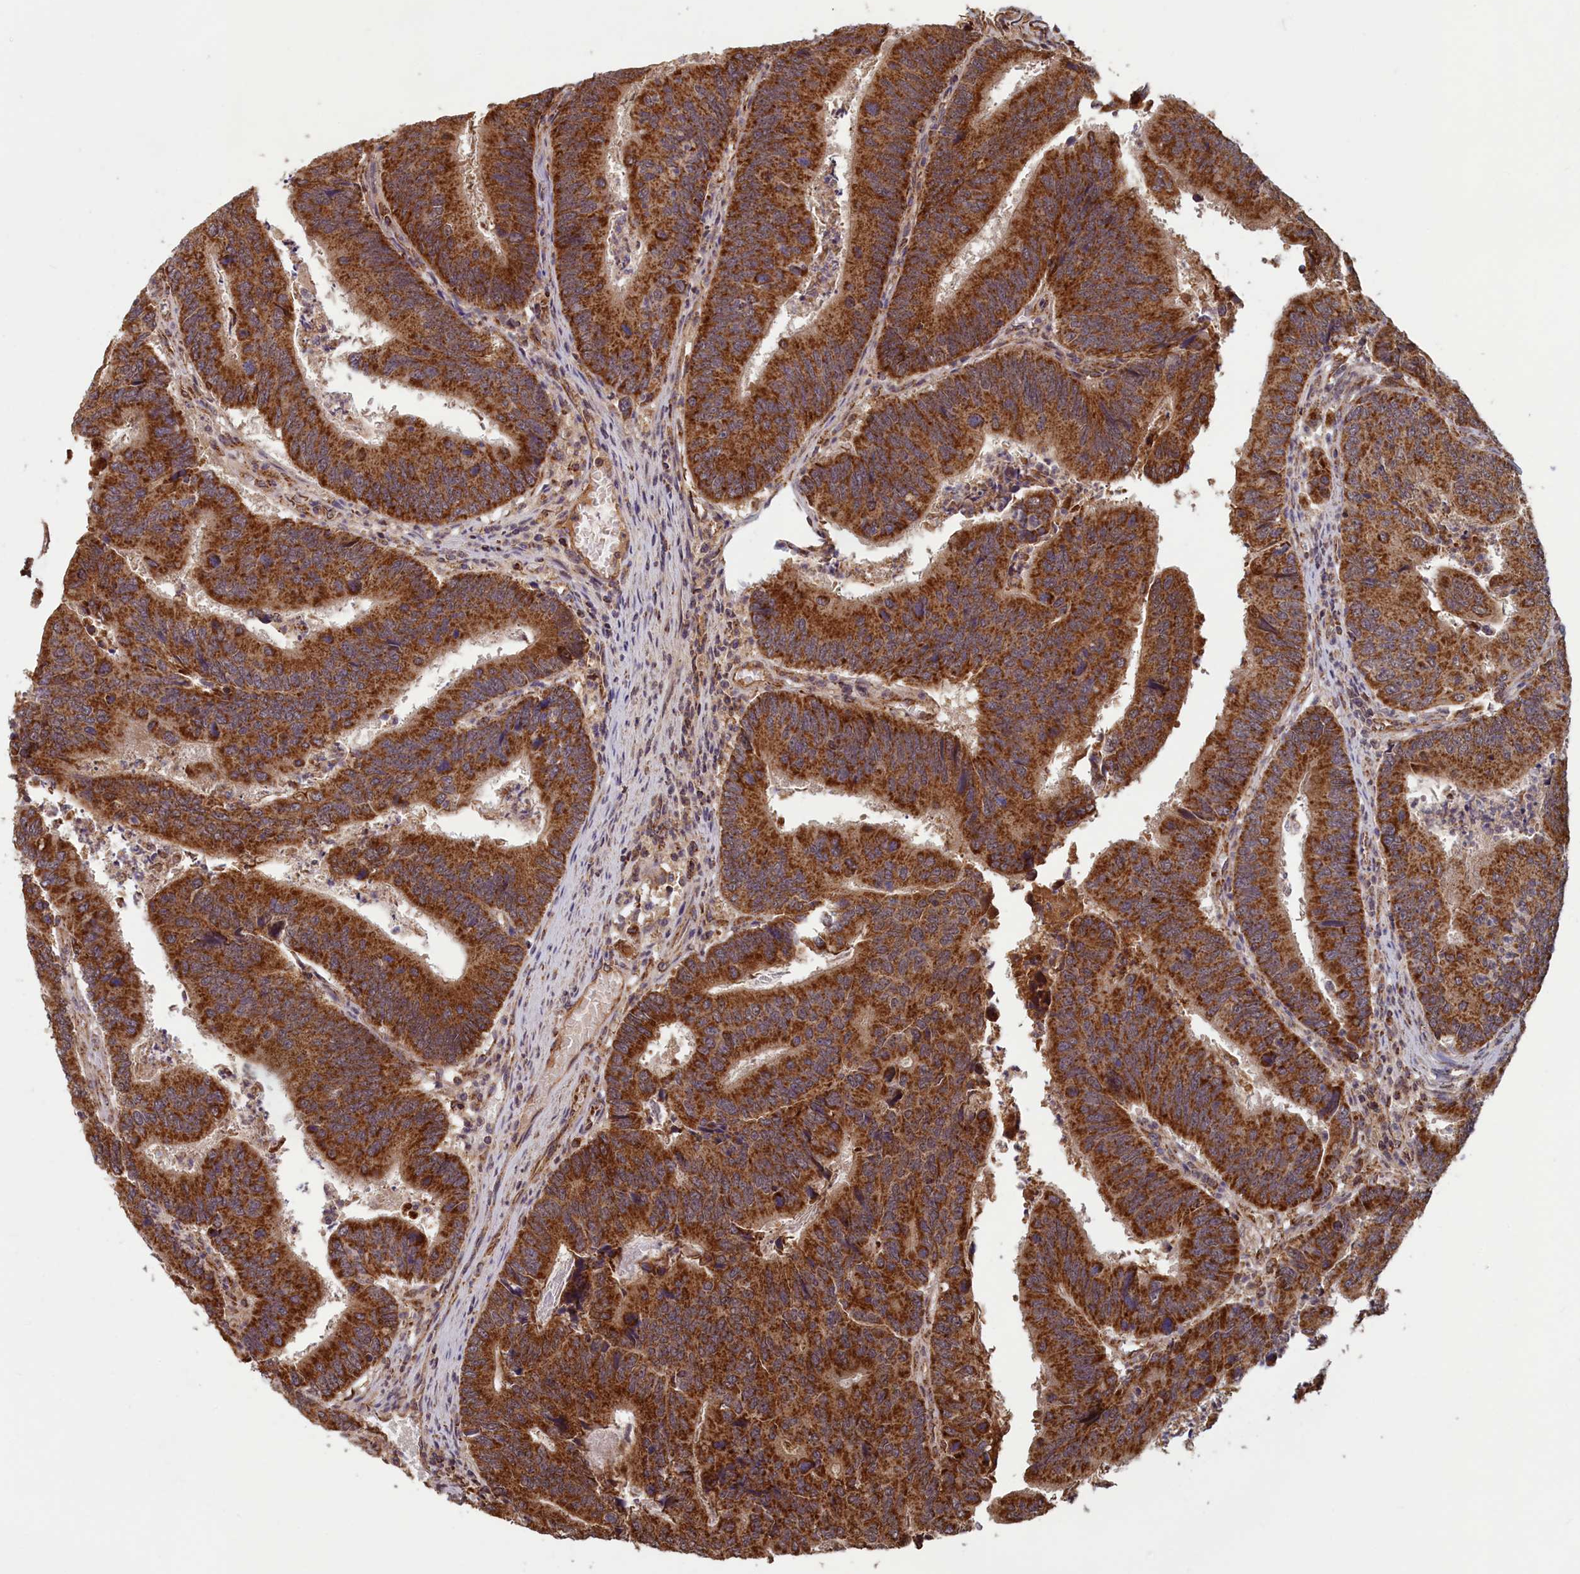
{"staining": {"intensity": "strong", "quantity": ">75%", "location": "cytoplasmic/membranous"}, "tissue": "colorectal cancer", "cell_type": "Tumor cells", "image_type": "cancer", "snomed": [{"axis": "morphology", "description": "Adenocarcinoma, NOS"}, {"axis": "topography", "description": "Colon"}], "caption": "Strong cytoplasmic/membranous staining is appreciated in approximately >75% of tumor cells in adenocarcinoma (colorectal).", "gene": "CCDC15", "patient": {"sex": "female", "age": 67}}